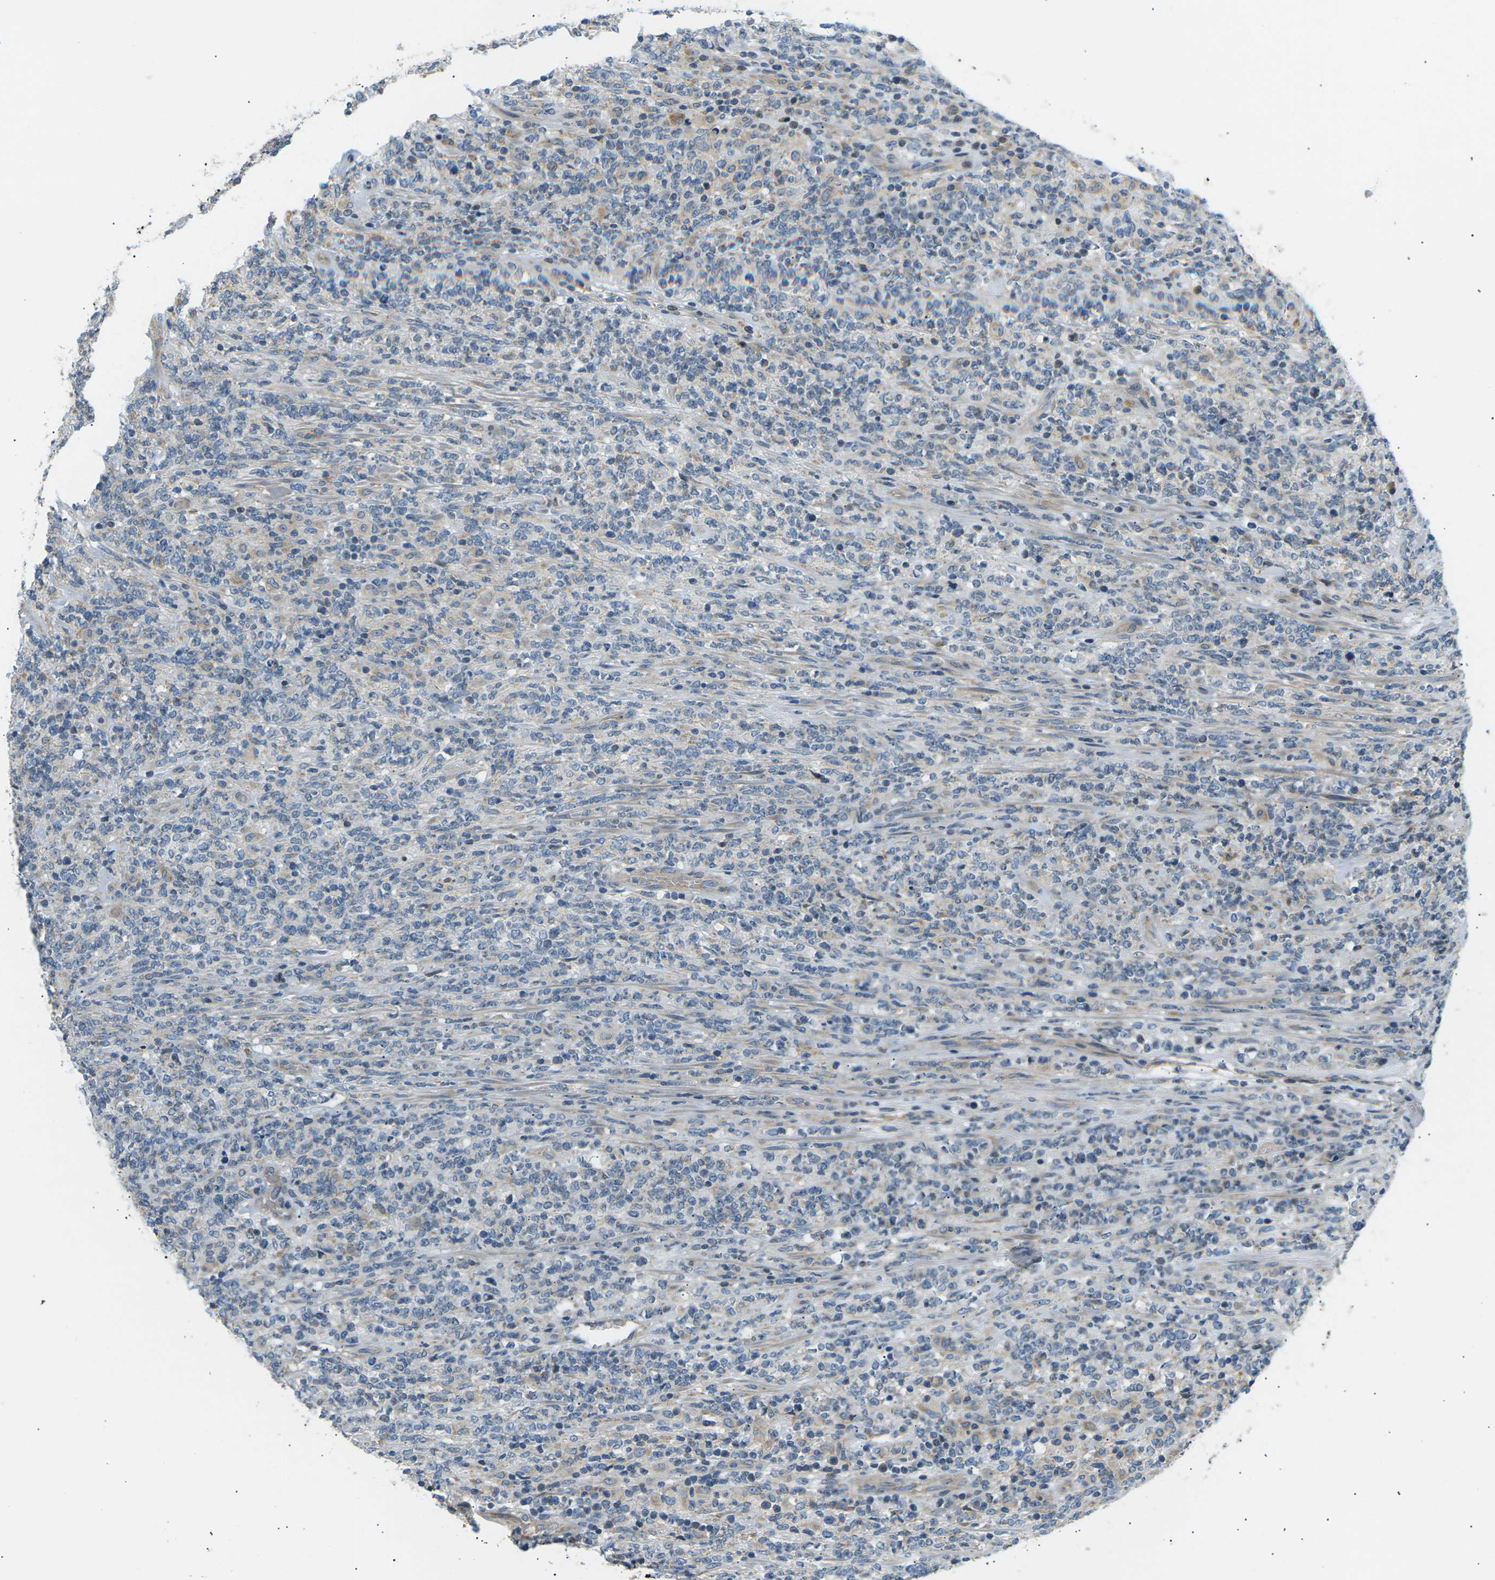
{"staining": {"intensity": "negative", "quantity": "none", "location": "none"}, "tissue": "lymphoma", "cell_type": "Tumor cells", "image_type": "cancer", "snomed": [{"axis": "morphology", "description": "Malignant lymphoma, non-Hodgkin's type, High grade"}, {"axis": "topography", "description": "Soft tissue"}], "caption": "Tumor cells show no significant protein positivity in lymphoma.", "gene": "TBC1D8", "patient": {"sex": "male", "age": 18}}